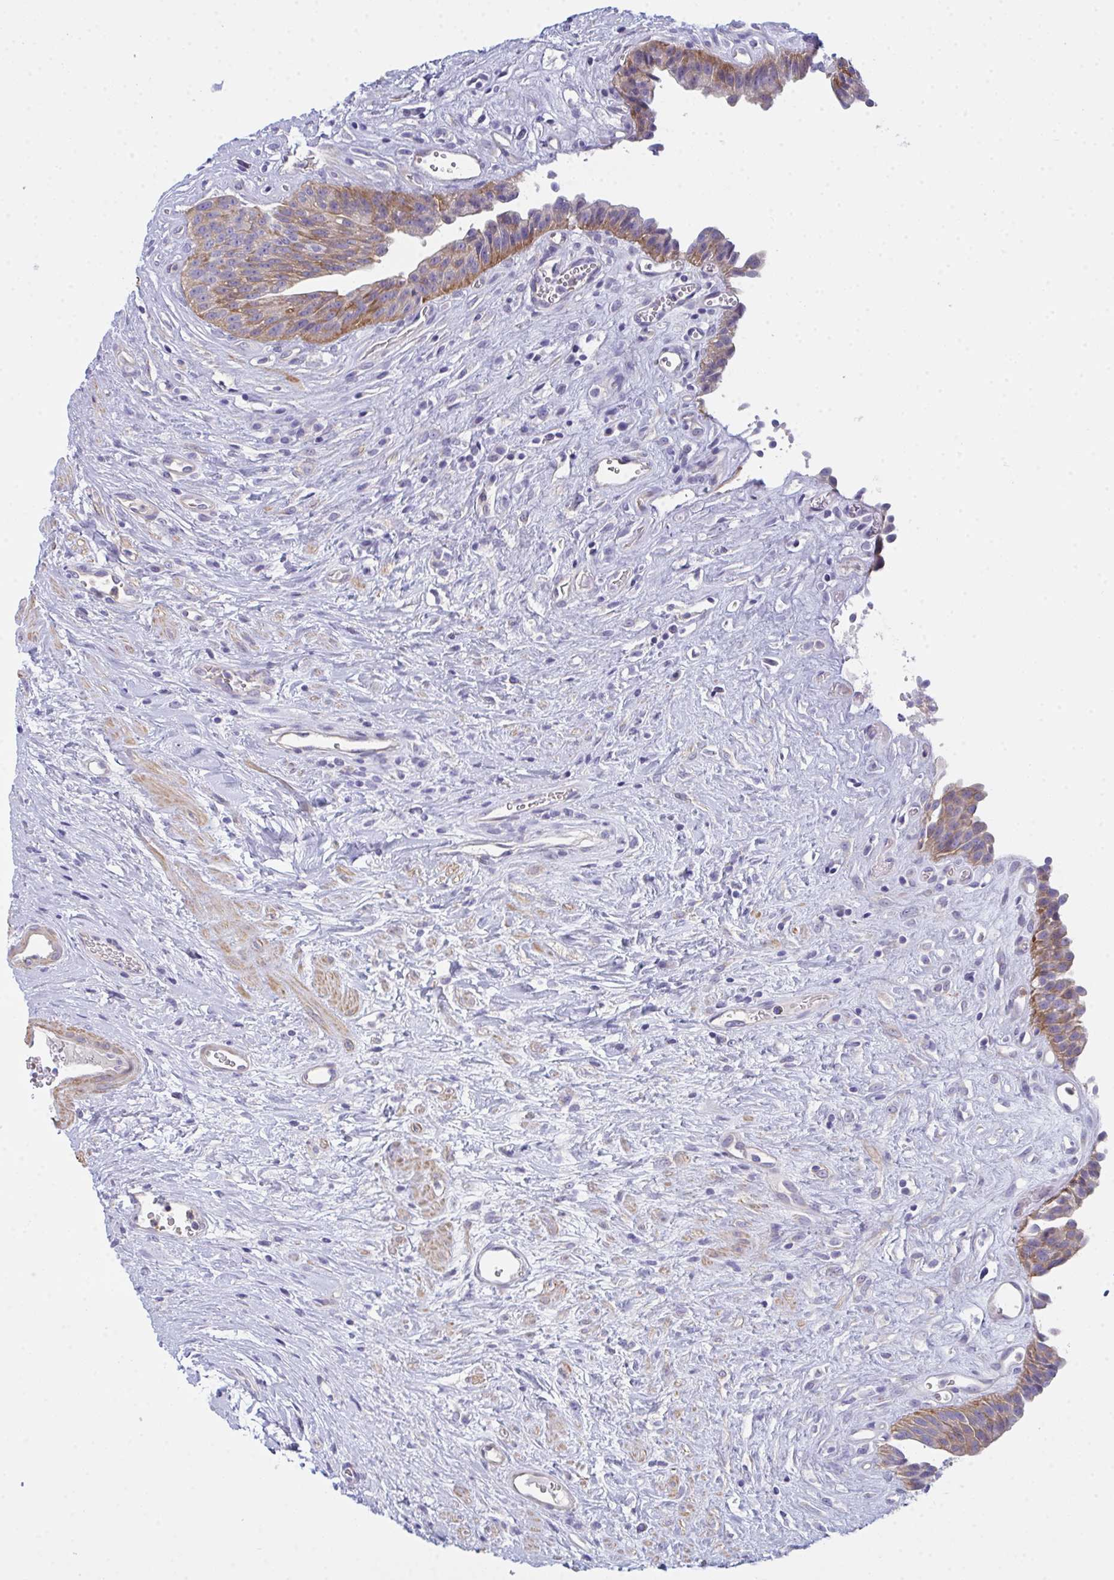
{"staining": {"intensity": "moderate", "quantity": "25%-75%", "location": "cytoplasmic/membranous"}, "tissue": "urinary bladder", "cell_type": "Urothelial cells", "image_type": "normal", "snomed": [{"axis": "morphology", "description": "Normal tissue, NOS"}, {"axis": "topography", "description": "Urinary bladder"}], "caption": "A high-resolution histopathology image shows IHC staining of normal urinary bladder, which reveals moderate cytoplasmic/membranous positivity in approximately 25%-75% of urothelial cells.", "gene": "CEP170B", "patient": {"sex": "female", "age": 56}}